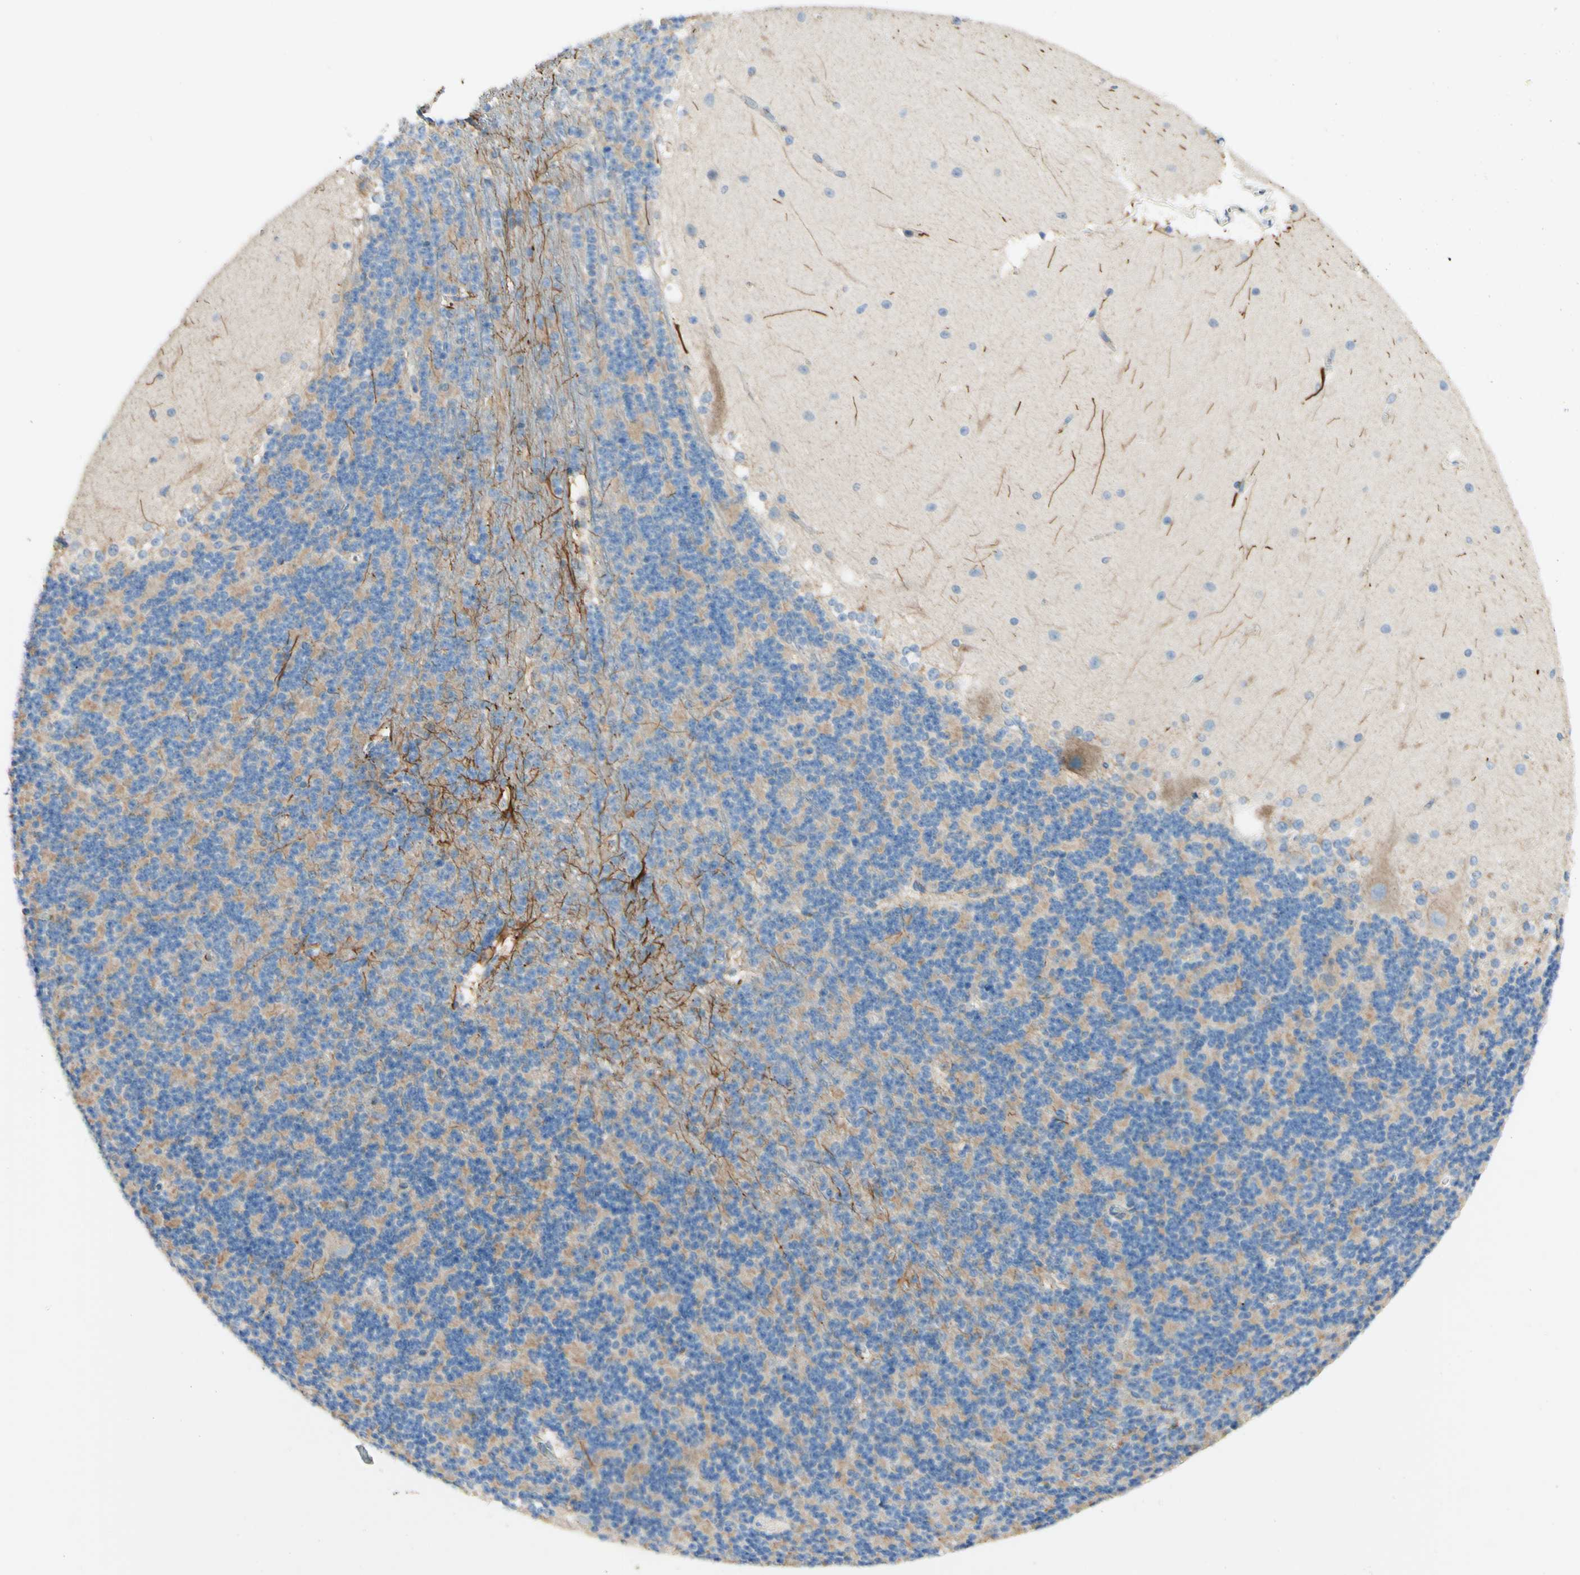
{"staining": {"intensity": "strong", "quantity": "<25%", "location": "cytoplasmic/membranous"}, "tissue": "cerebellum", "cell_type": "Cells in granular layer", "image_type": "normal", "snomed": [{"axis": "morphology", "description": "Normal tissue, NOS"}, {"axis": "topography", "description": "Cerebellum"}], "caption": "Immunohistochemistry (IHC) (DAB (3,3'-diaminobenzidine)) staining of unremarkable human cerebellum demonstrates strong cytoplasmic/membranous protein expression in approximately <25% of cells in granular layer. (brown staining indicates protein expression, while blue staining denotes nuclei).", "gene": "ARMC10", "patient": {"sex": "female", "age": 19}}